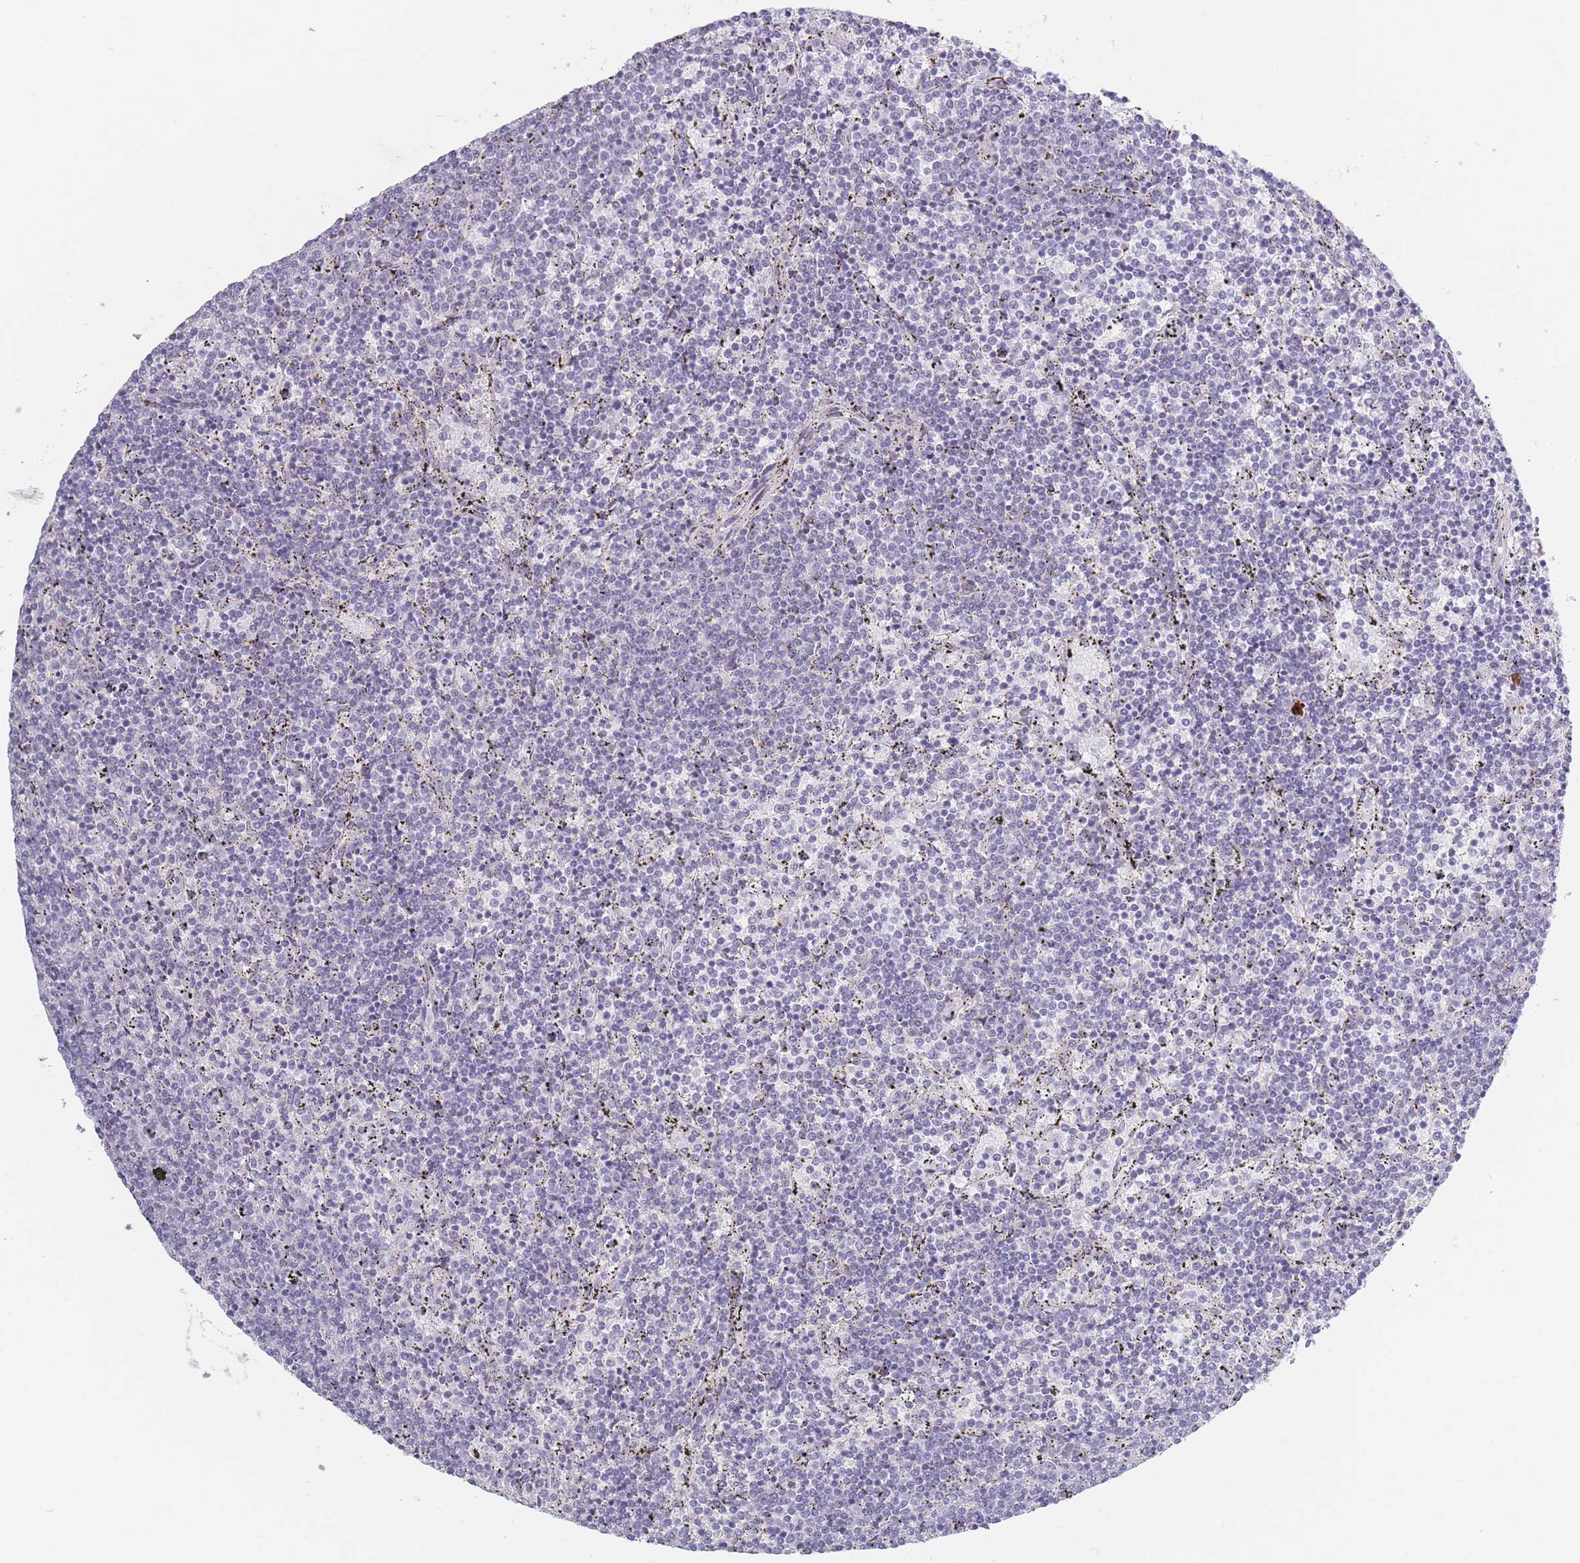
{"staining": {"intensity": "negative", "quantity": "none", "location": "none"}, "tissue": "lymphoma", "cell_type": "Tumor cells", "image_type": "cancer", "snomed": [{"axis": "morphology", "description": "Malignant lymphoma, non-Hodgkin's type, Low grade"}, {"axis": "topography", "description": "Spleen"}], "caption": "A high-resolution micrograph shows IHC staining of malignant lymphoma, non-Hodgkin's type (low-grade), which demonstrates no significant staining in tumor cells.", "gene": "PLEKHG2", "patient": {"sex": "female", "age": 50}}